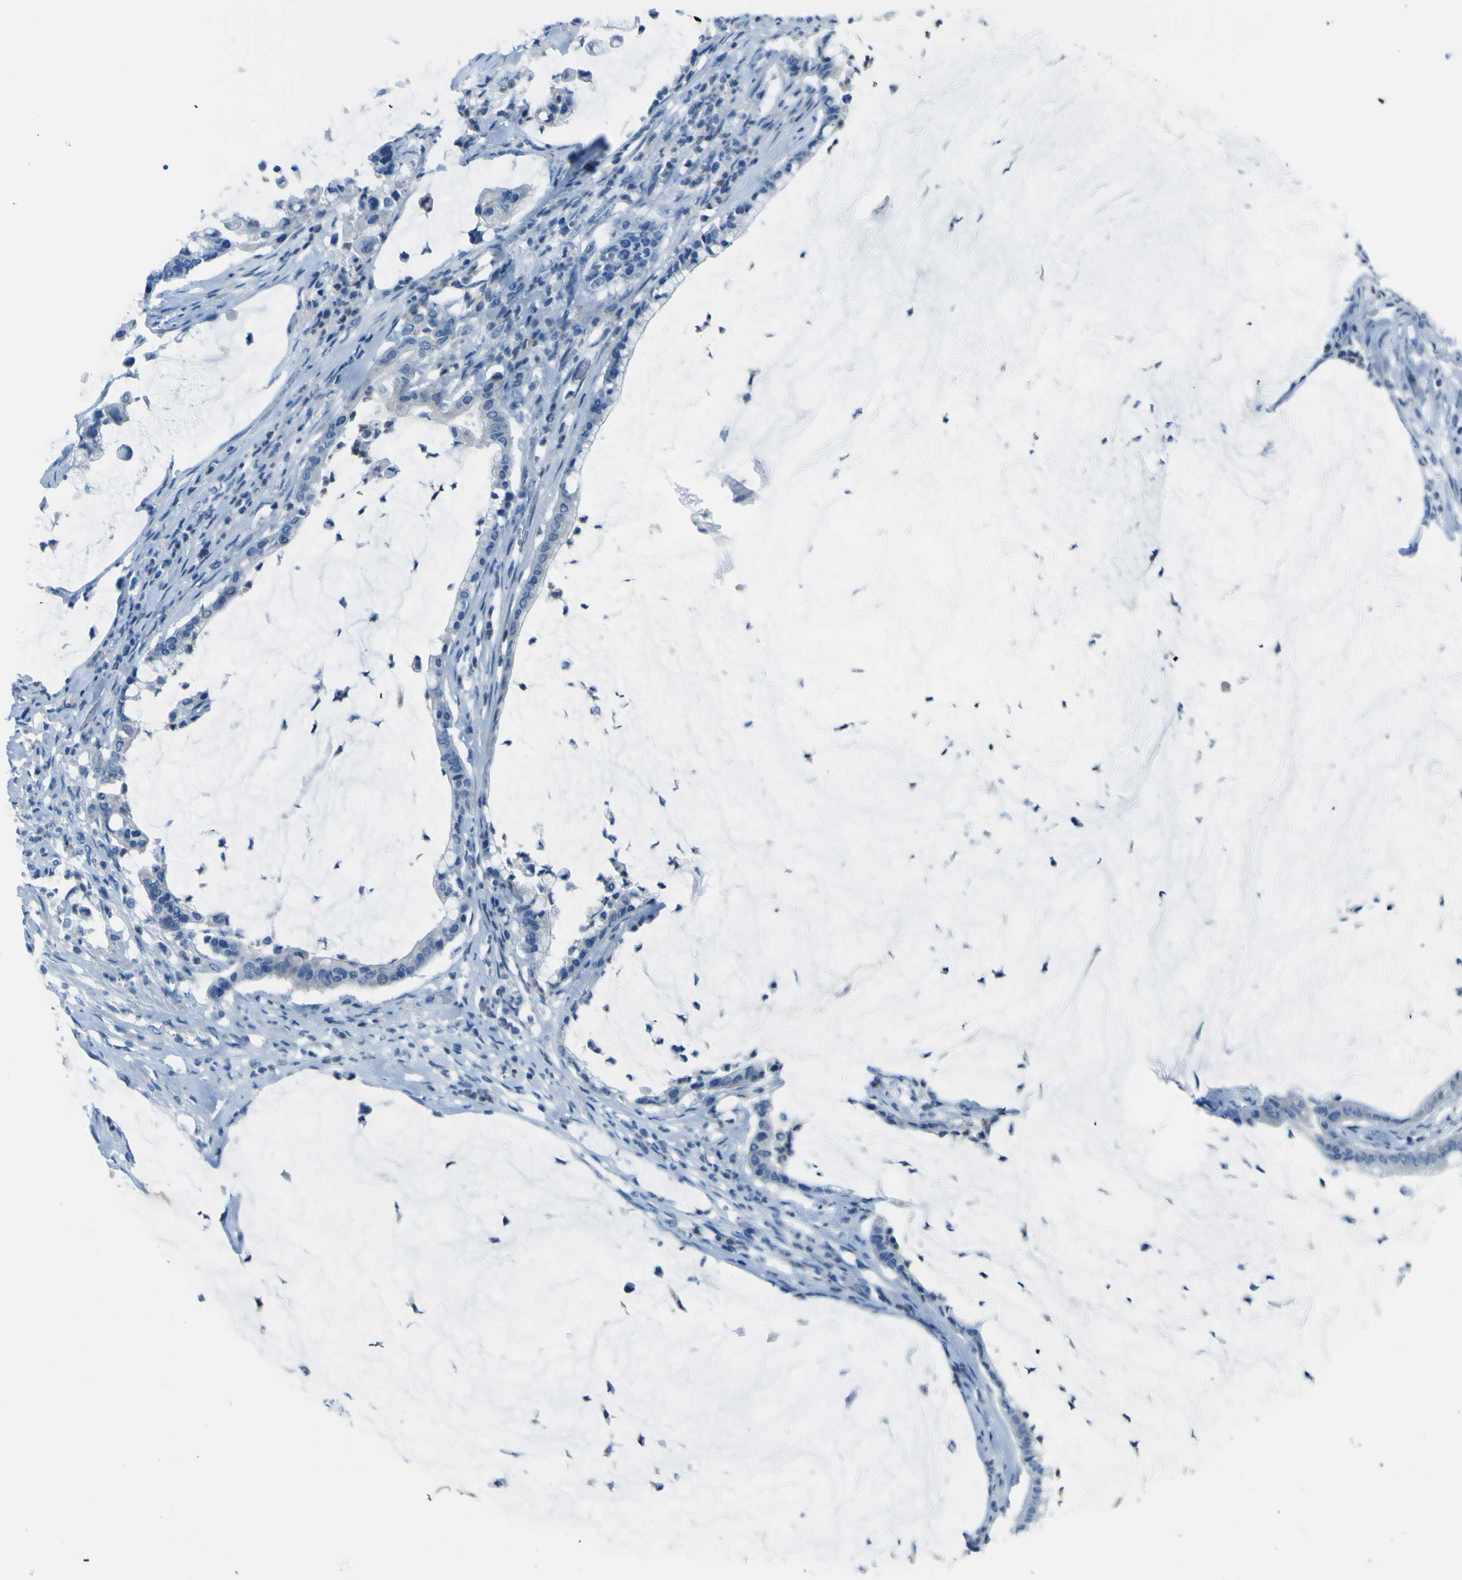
{"staining": {"intensity": "negative", "quantity": "none", "location": "none"}, "tissue": "pancreatic cancer", "cell_type": "Tumor cells", "image_type": "cancer", "snomed": [{"axis": "morphology", "description": "Adenocarcinoma, NOS"}, {"axis": "topography", "description": "Pancreas"}], "caption": "Pancreatic adenocarcinoma stained for a protein using immunohistochemistry (IHC) reveals no positivity tumor cells.", "gene": "ACSL1", "patient": {"sex": "male", "age": 41}}